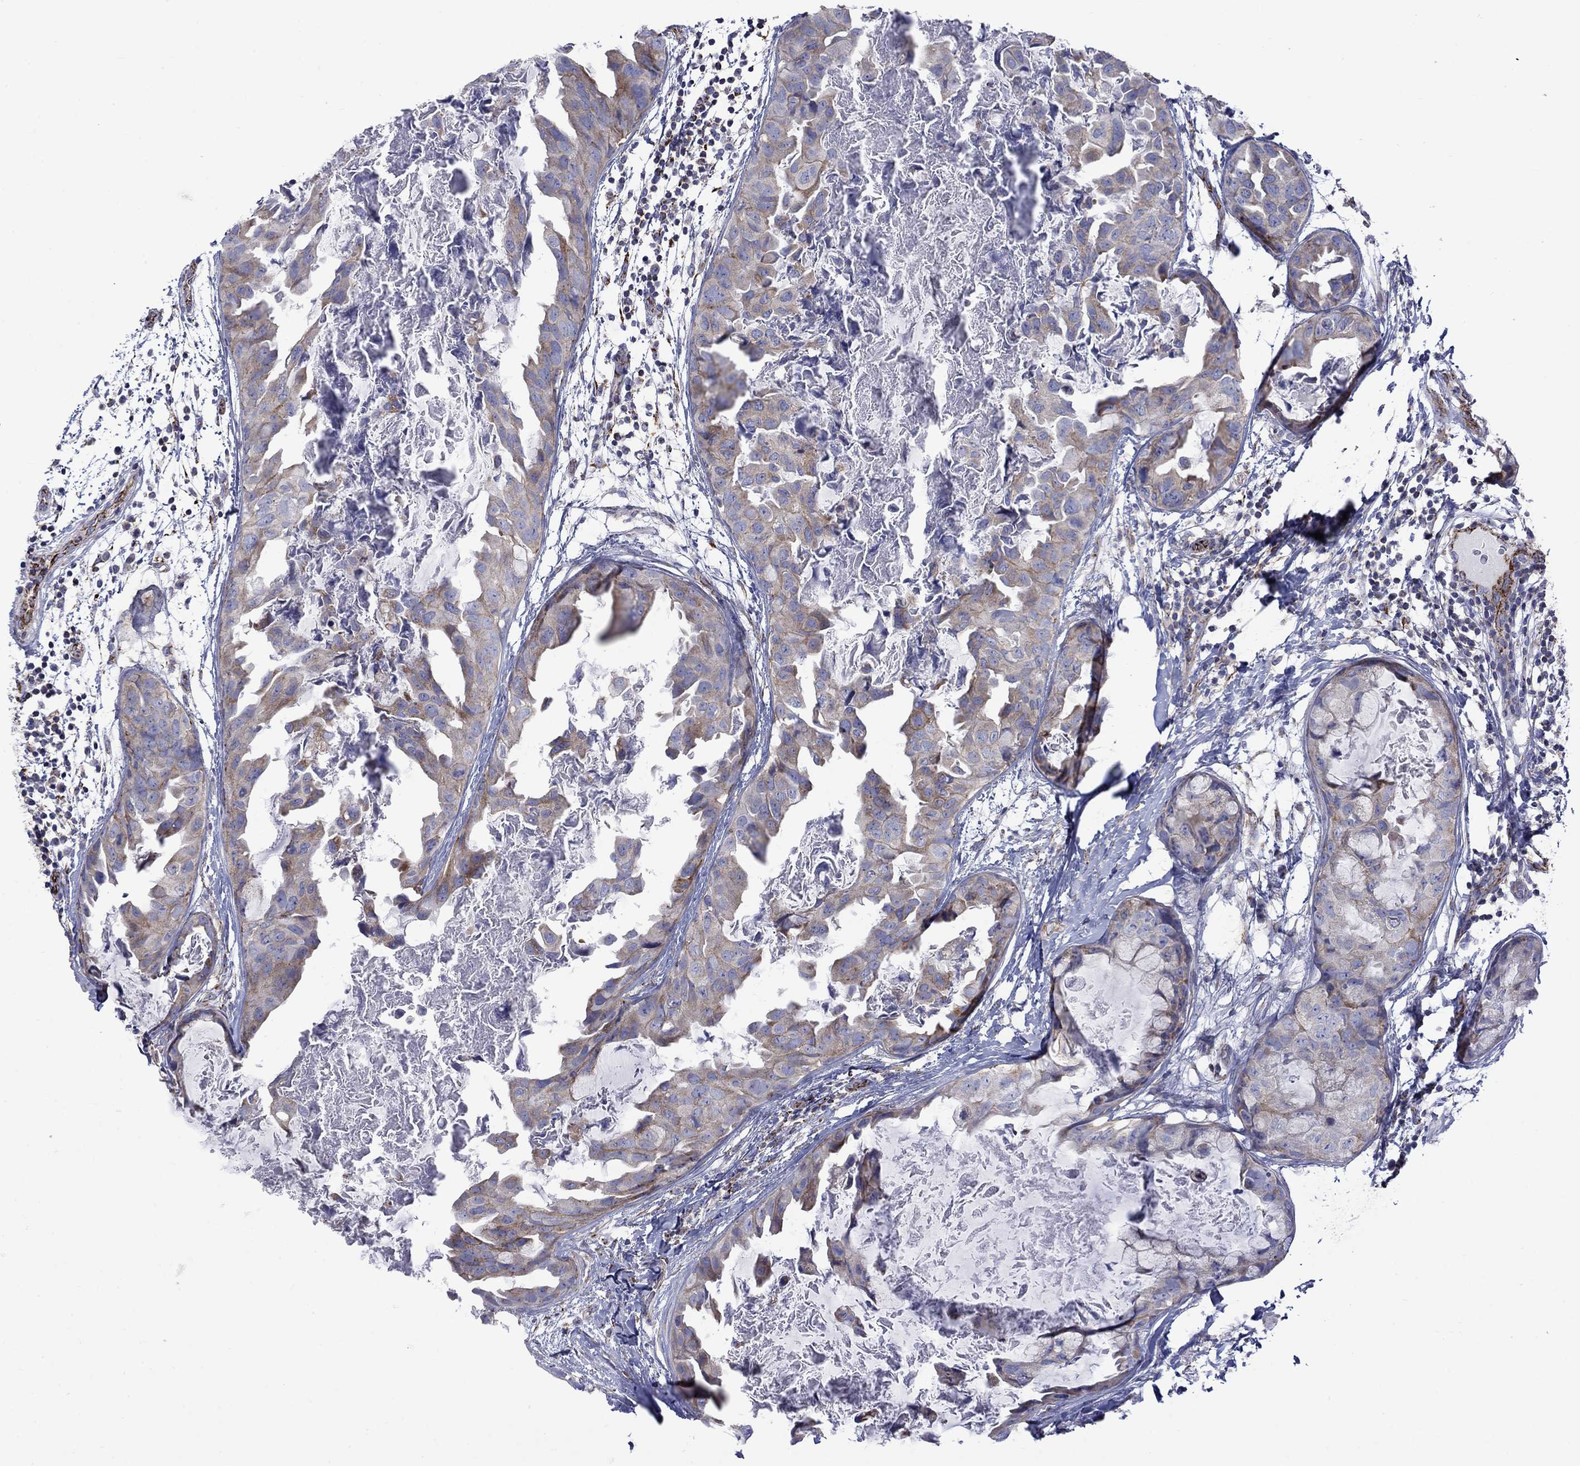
{"staining": {"intensity": "weak", "quantity": "25%-75%", "location": "cytoplasmic/membranous"}, "tissue": "breast cancer", "cell_type": "Tumor cells", "image_type": "cancer", "snomed": [{"axis": "morphology", "description": "Normal tissue, NOS"}, {"axis": "morphology", "description": "Duct carcinoma"}, {"axis": "topography", "description": "Breast"}], "caption": "High-magnification brightfield microscopy of breast cancer stained with DAB (brown) and counterstained with hematoxylin (blue). tumor cells exhibit weak cytoplasmic/membranous staining is present in approximately25%-75% of cells.", "gene": "CISD1", "patient": {"sex": "female", "age": 40}}